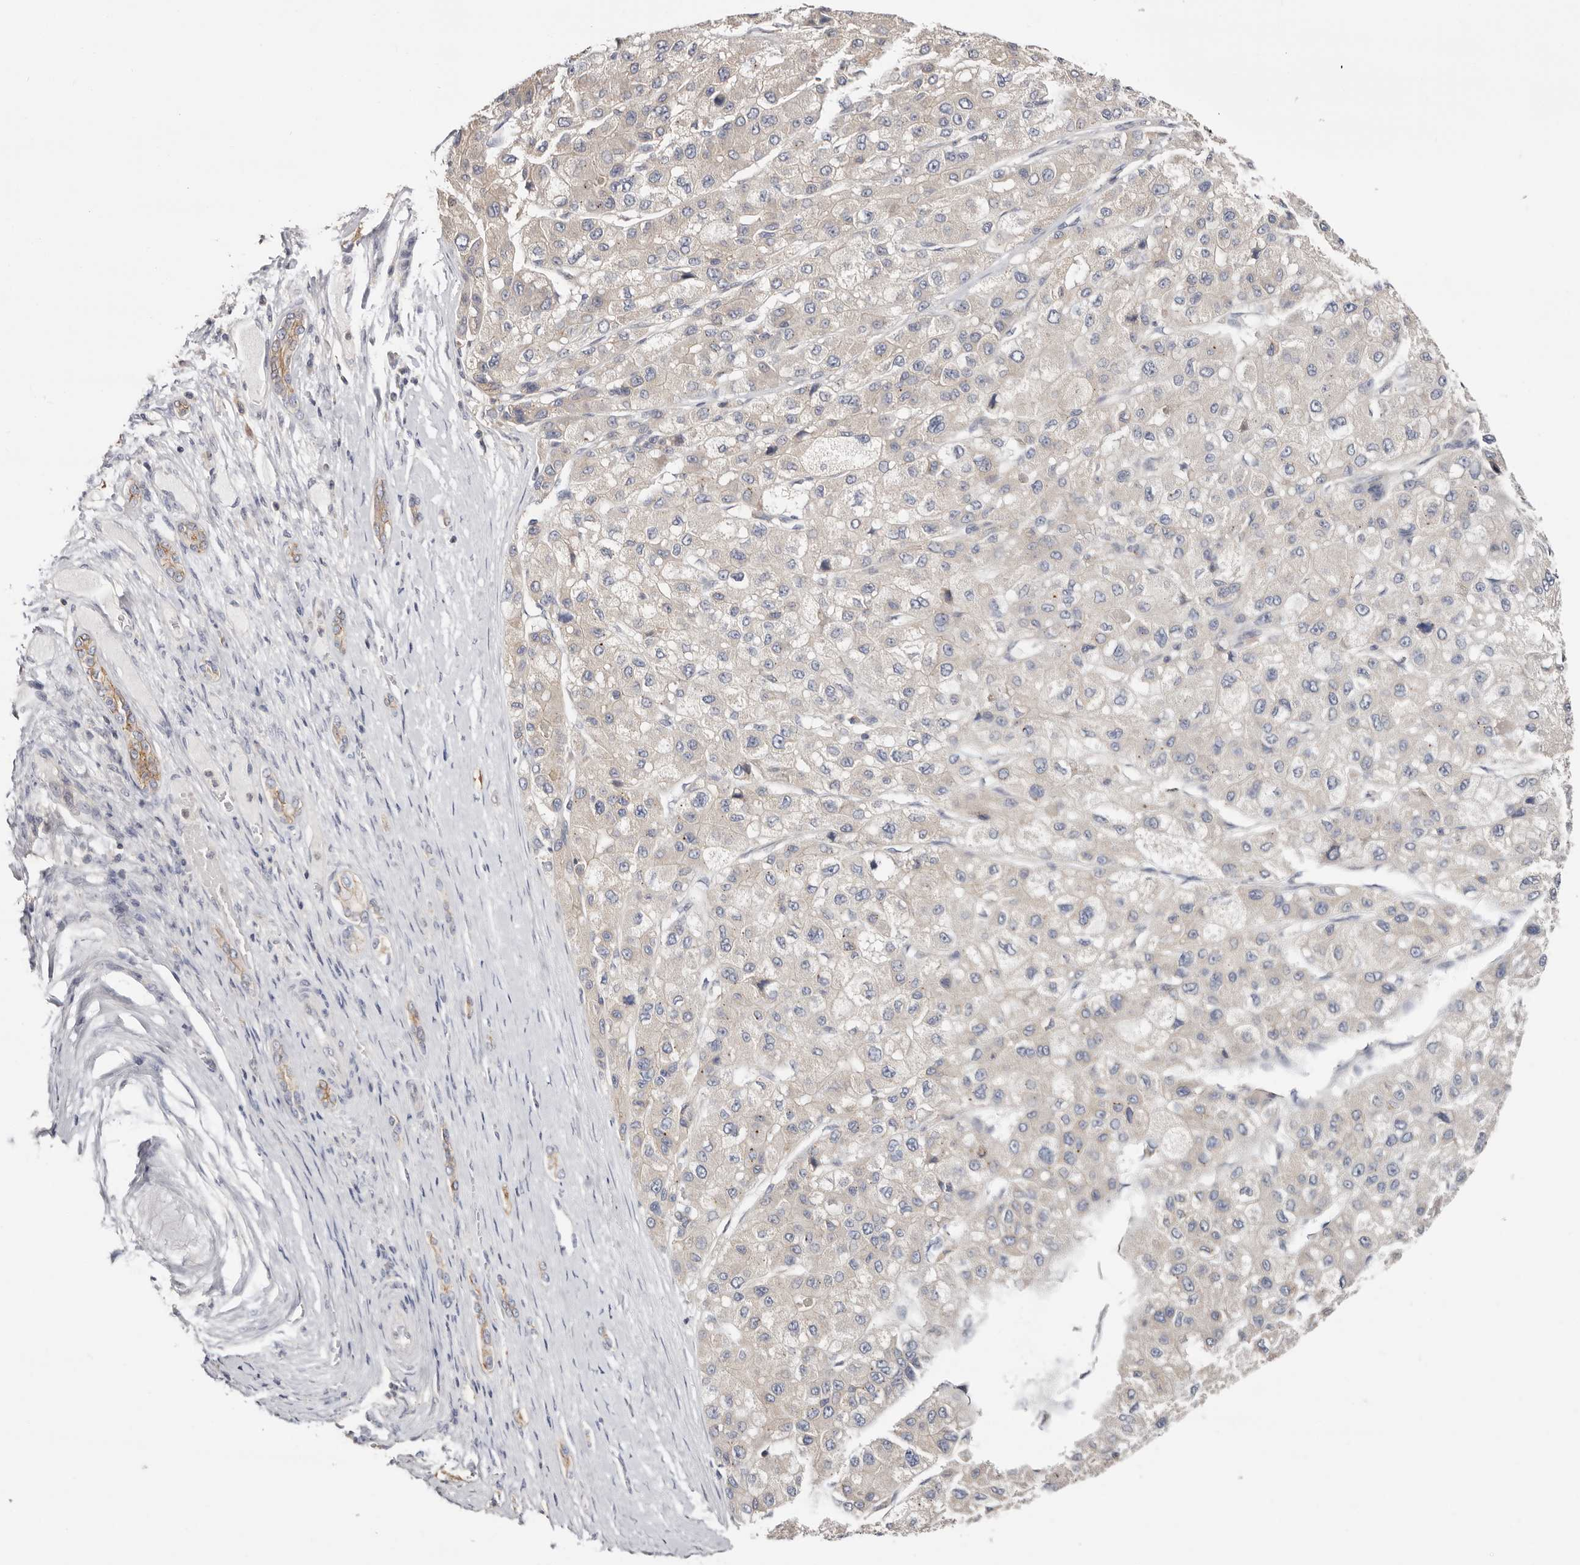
{"staining": {"intensity": "negative", "quantity": "none", "location": "none"}, "tissue": "liver cancer", "cell_type": "Tumor cells", "image_type": "cancer", "snomed": [{"axis": "morphology", "description": "Carcinoma, Hepatocellular, NOS"}, {"axis": "topography", "description": "Liver"}], "caption": "Tumor cells show no significant staining in hepatocellular carcinoma (liver).", "gene": "S100A14", "patient": {"sex": "male", "age": 80}}